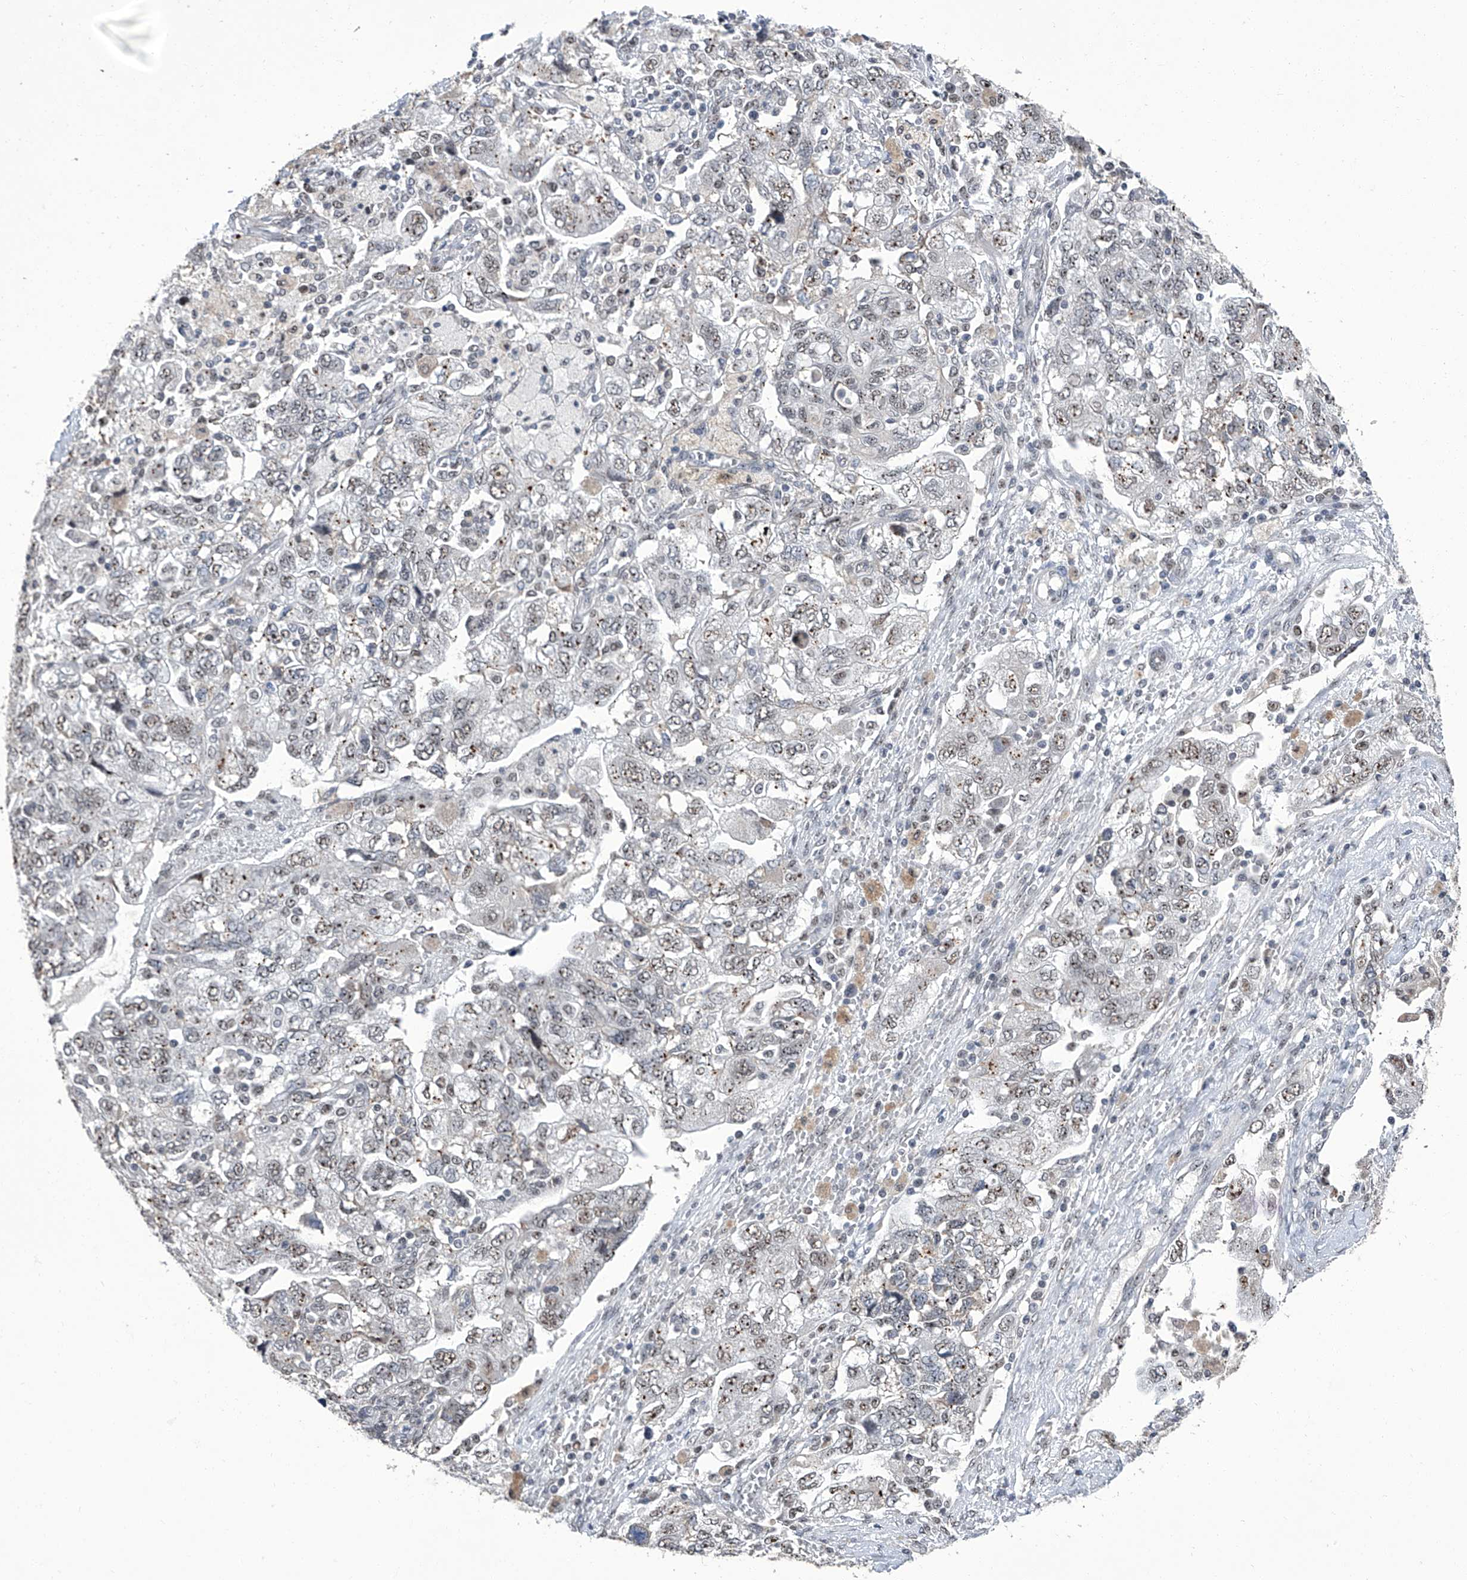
{"staining": {"intensity": "moderate", "quantity": ">75%", "location": "nuclear"}, "tissue": "ovarian cancer", "cell_type": "Tumor cells", "image_type": "cancer", "snomed": [{"axis": "morphology", "description": "Carcinoma, NOS"}, {"axis": "morphology", "description": "Cystadenocarcinoma, serous, NOS"}, {"axis": "topography", "description": "Ovary"}], "caption": "Immunohistochemical staining of ovarian serous cystadenocarcinoma shows medium levels of moderate nuclear expression in about >75% of tumor cells.", "gene": "CMTR1", "patient": {"sex": "female", "age": 69}}